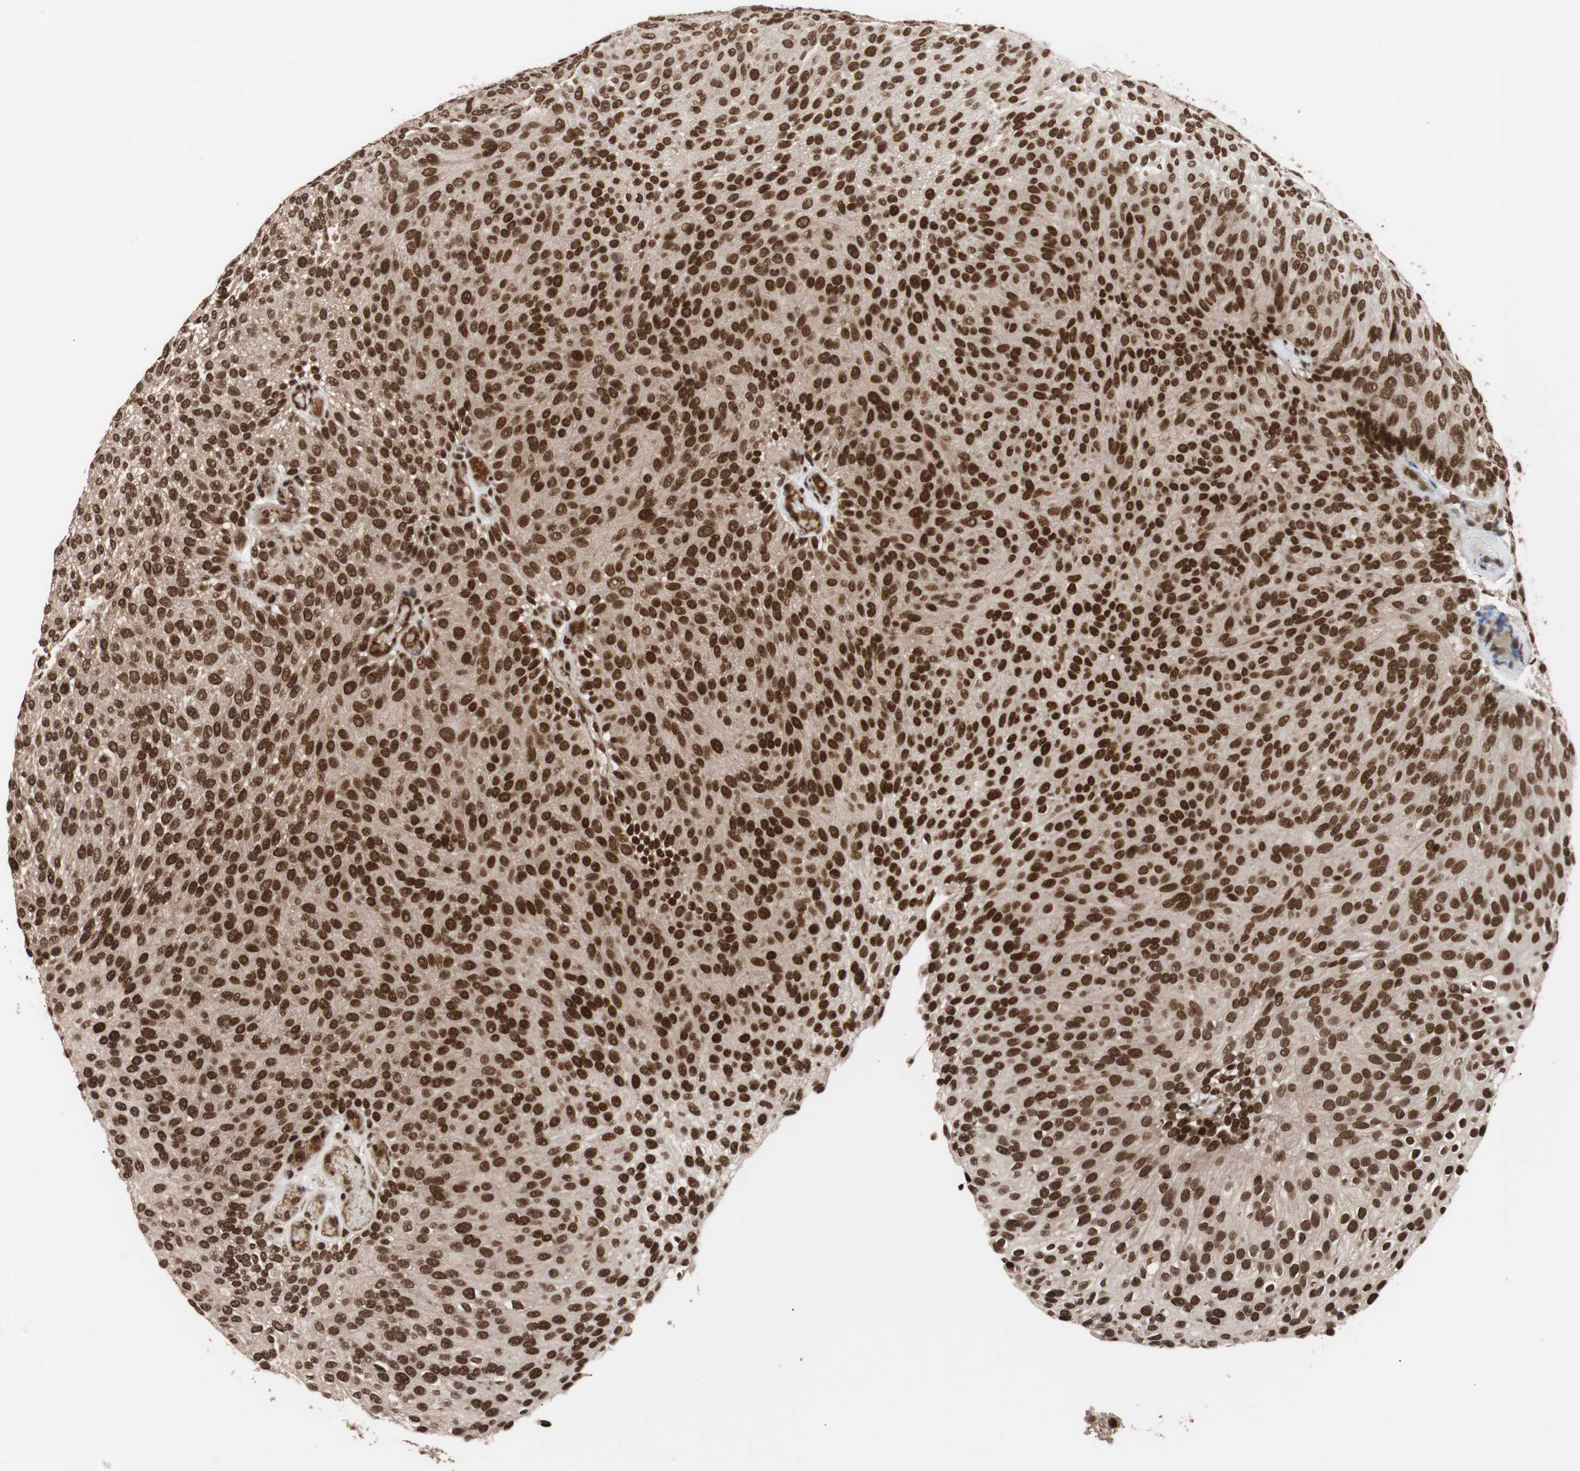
{"staining": {"intensity": "strong", "quantity": ">75%", "location": "nuclear"}, "tissue": "urothelial cancer", "cell_type": "Tumor cells", "image_type": "cancer", "snomed": [{"axis": "morphology", "description": "Urothelial carcinoma, Low grade"}, {"axis": "topography", "description": "Urinary bladder"}], "caption": "Tumor cells exhibit high levels of strong nuclear staining in about >75% of cells in human urothelial cancer.", "gene": "CHAMP1", "patient": {"sex": "male", "age": 78}}